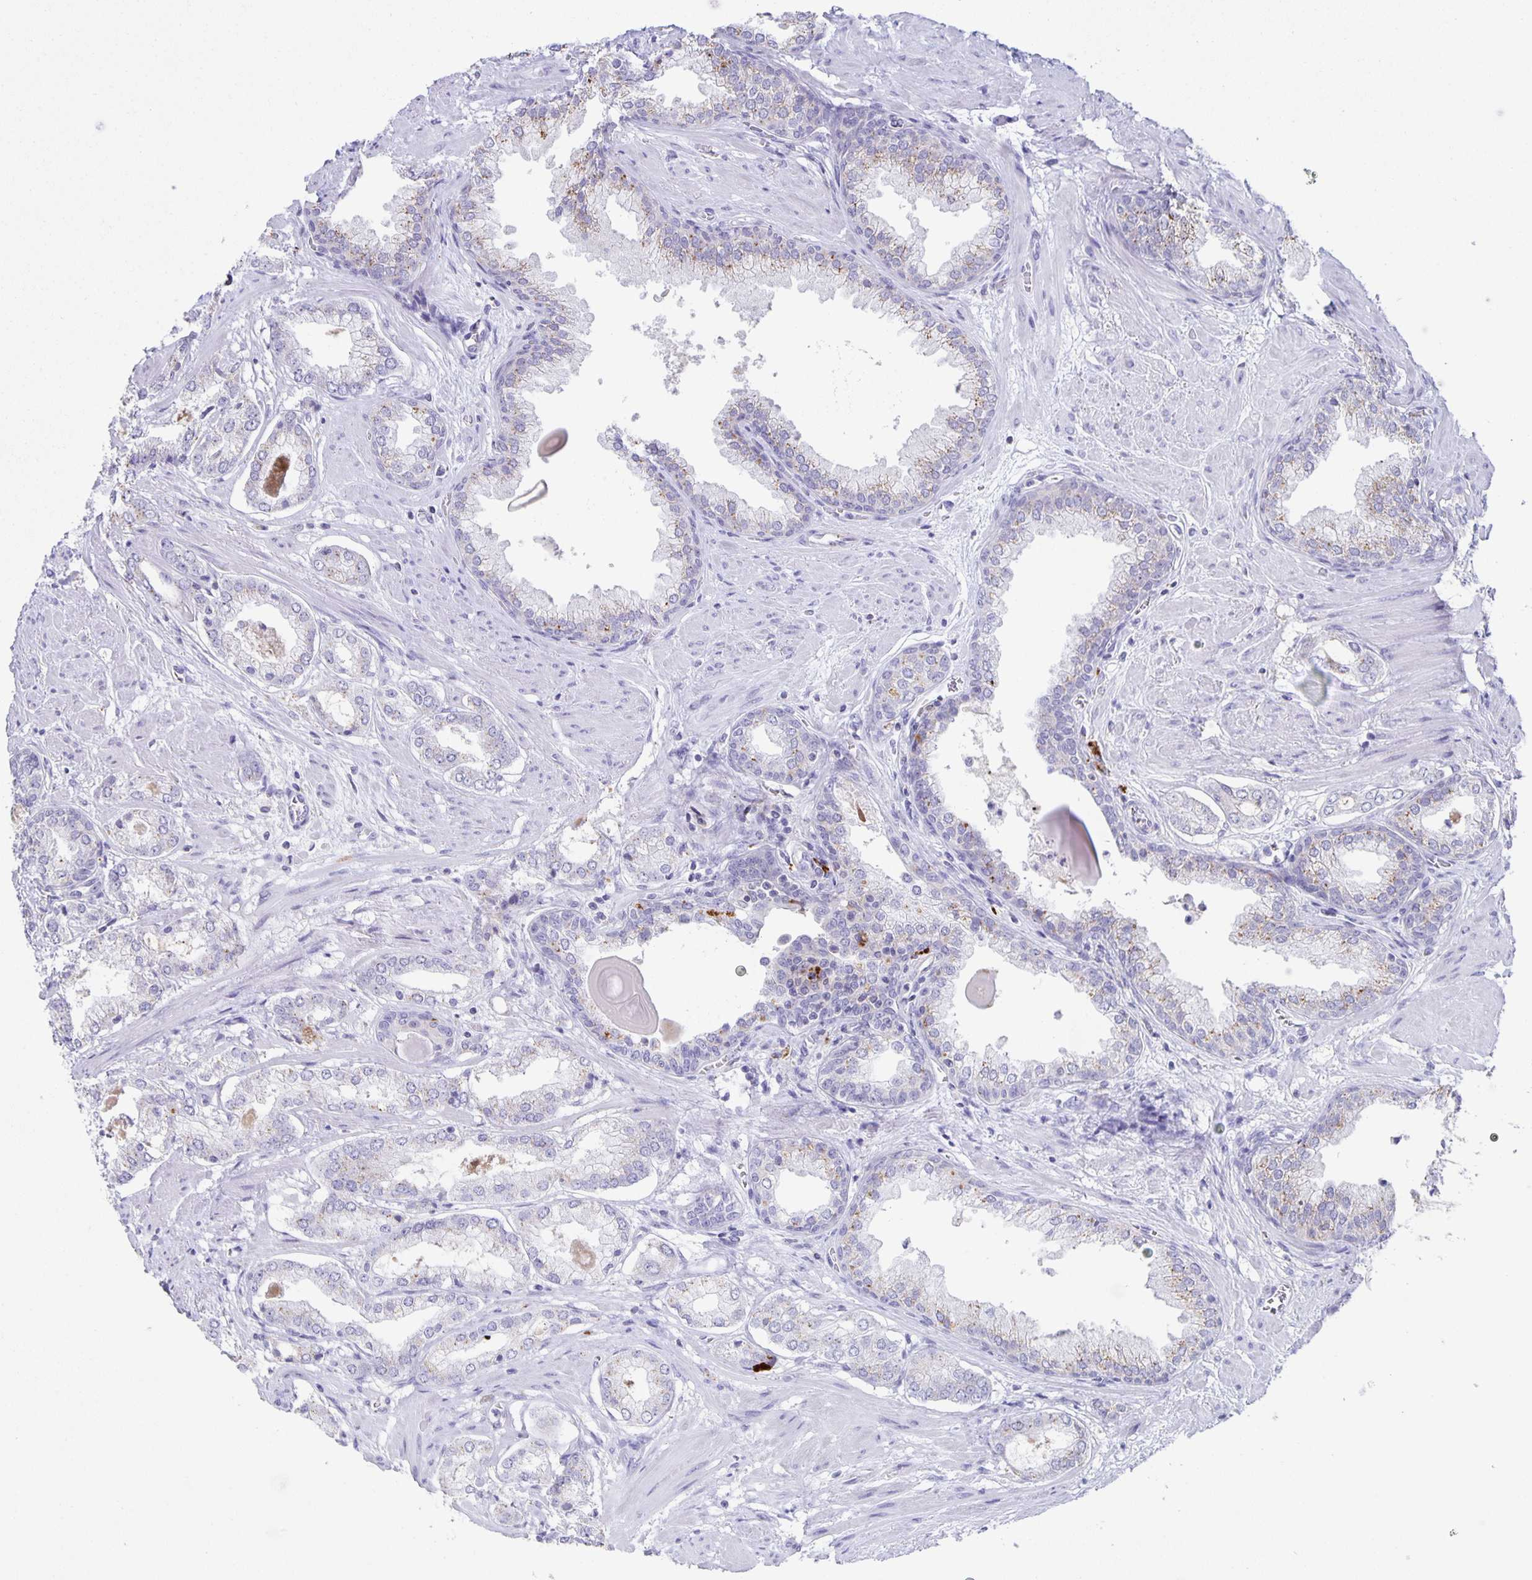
{"staining": {"intensity": "negative", "quantity": "none", "location": "none"}, "tissue": "prostate cancer", "cell_type": "Tumor cells", "image_type": "cancer", "snomed": [{"axis": "morphology", "description": "Adenocarcinoma, Low grade"}, {"axis": "topography", "description": "Prostate"}], "caption": "This is a micrograph of immunohistochemistry staining of prostate cancer, which shows no expression in tumor cells.", "gene": "LIPA", "patient": {"sex": "male", "age": 64}}